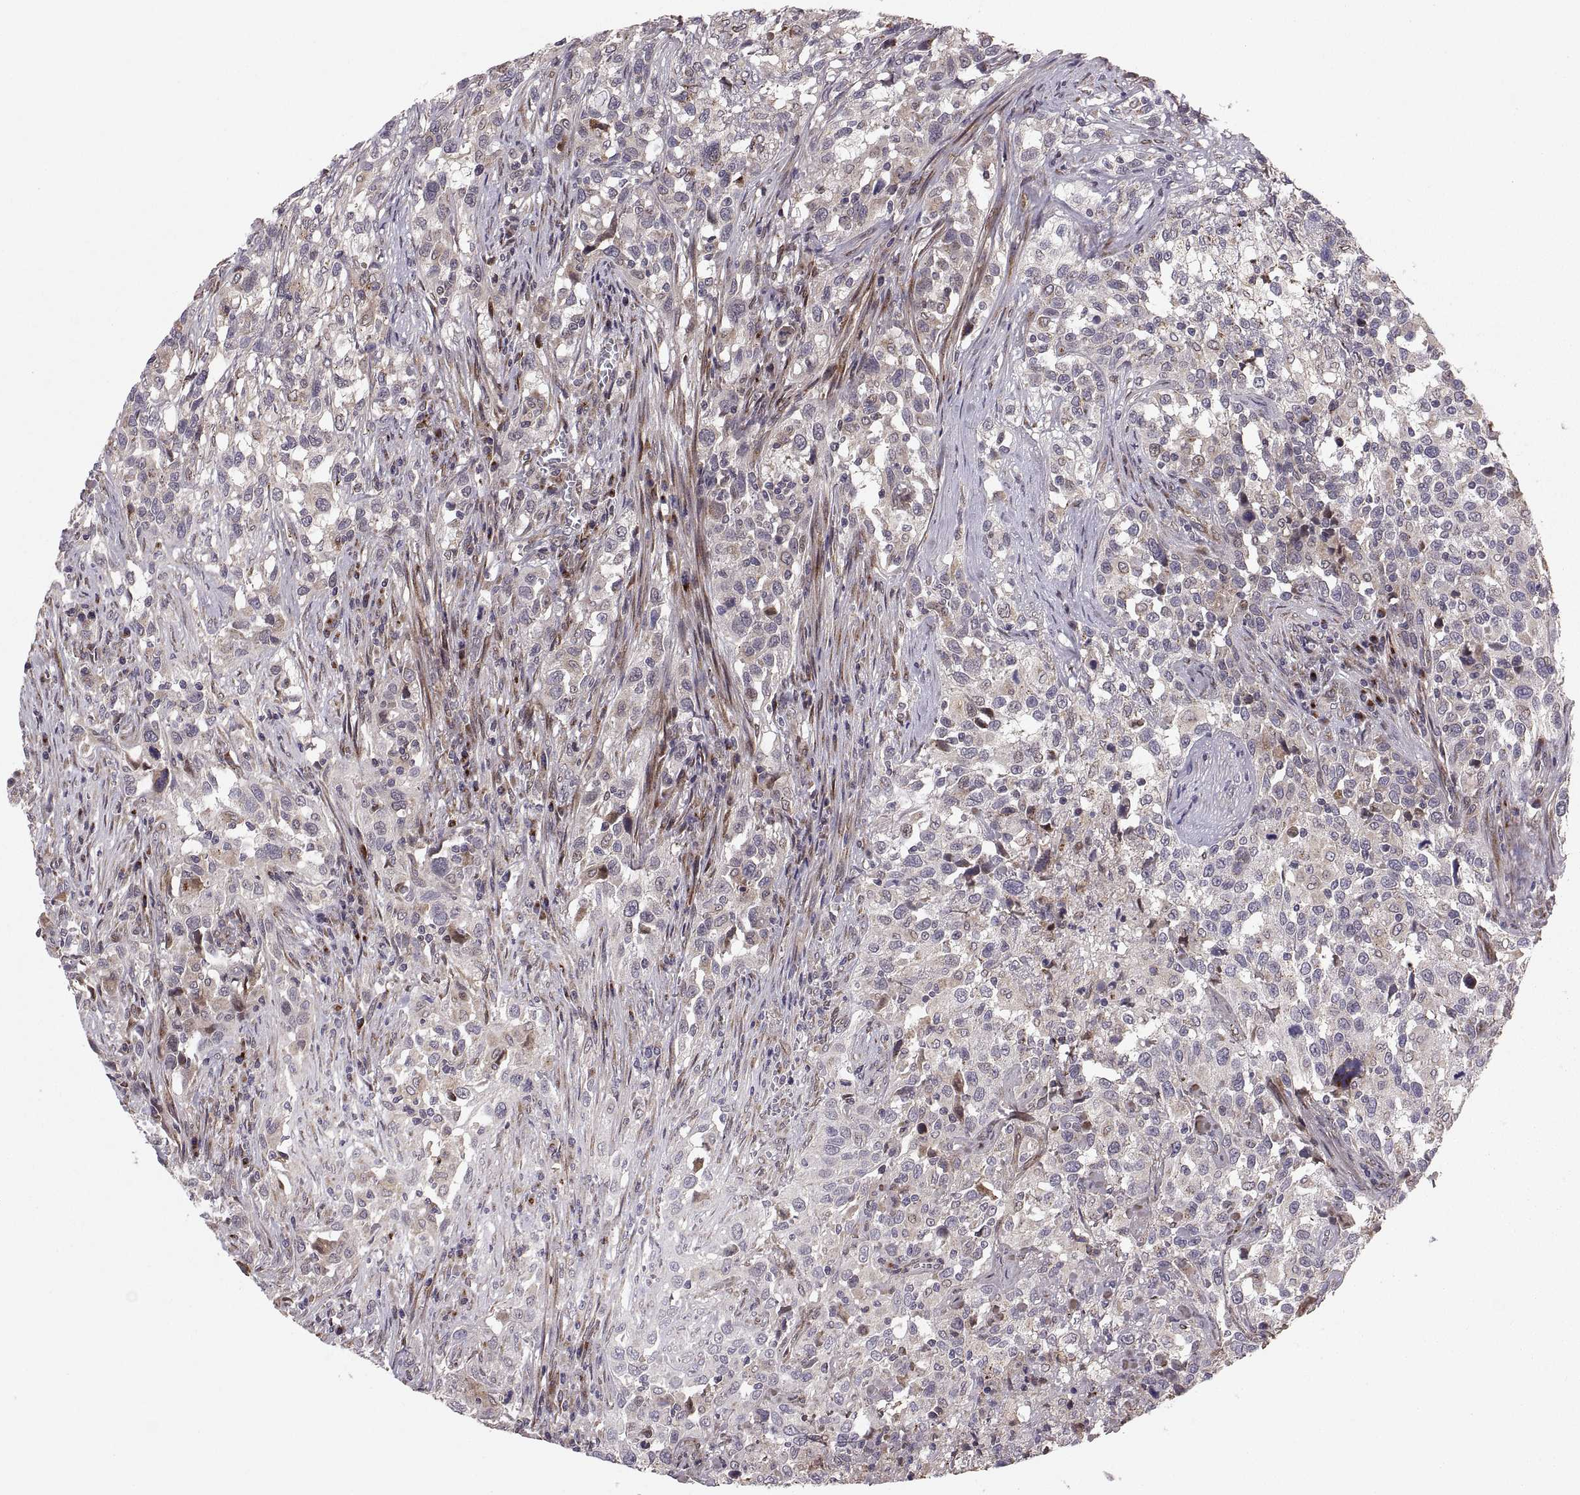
{"staining": {"intensity": "weak", "quantity": "<25%", "location": "cytoplasmic/membranous"}, "tissue": "urothelial cancer", "cell_type": "Tumor cells", "image_type": "cancer", "snomed": [{"axis": "morphology", "description": "Urothelial carcinoma, NOS"}, {"axis": "morphology", "description": "Urothelial carcinoma, High grade"}, {"axis": "topography", "description": "Urinary bladder"}], "caption": "Immunohistochemistry (IHC) photomicrograph of neoplastic tissue: transitional cell carcinoma stained with DAB displays no significant protein positivity in tumor cells.", "gene": "TESC", "patient": {"sex": "female", "age": 64}}